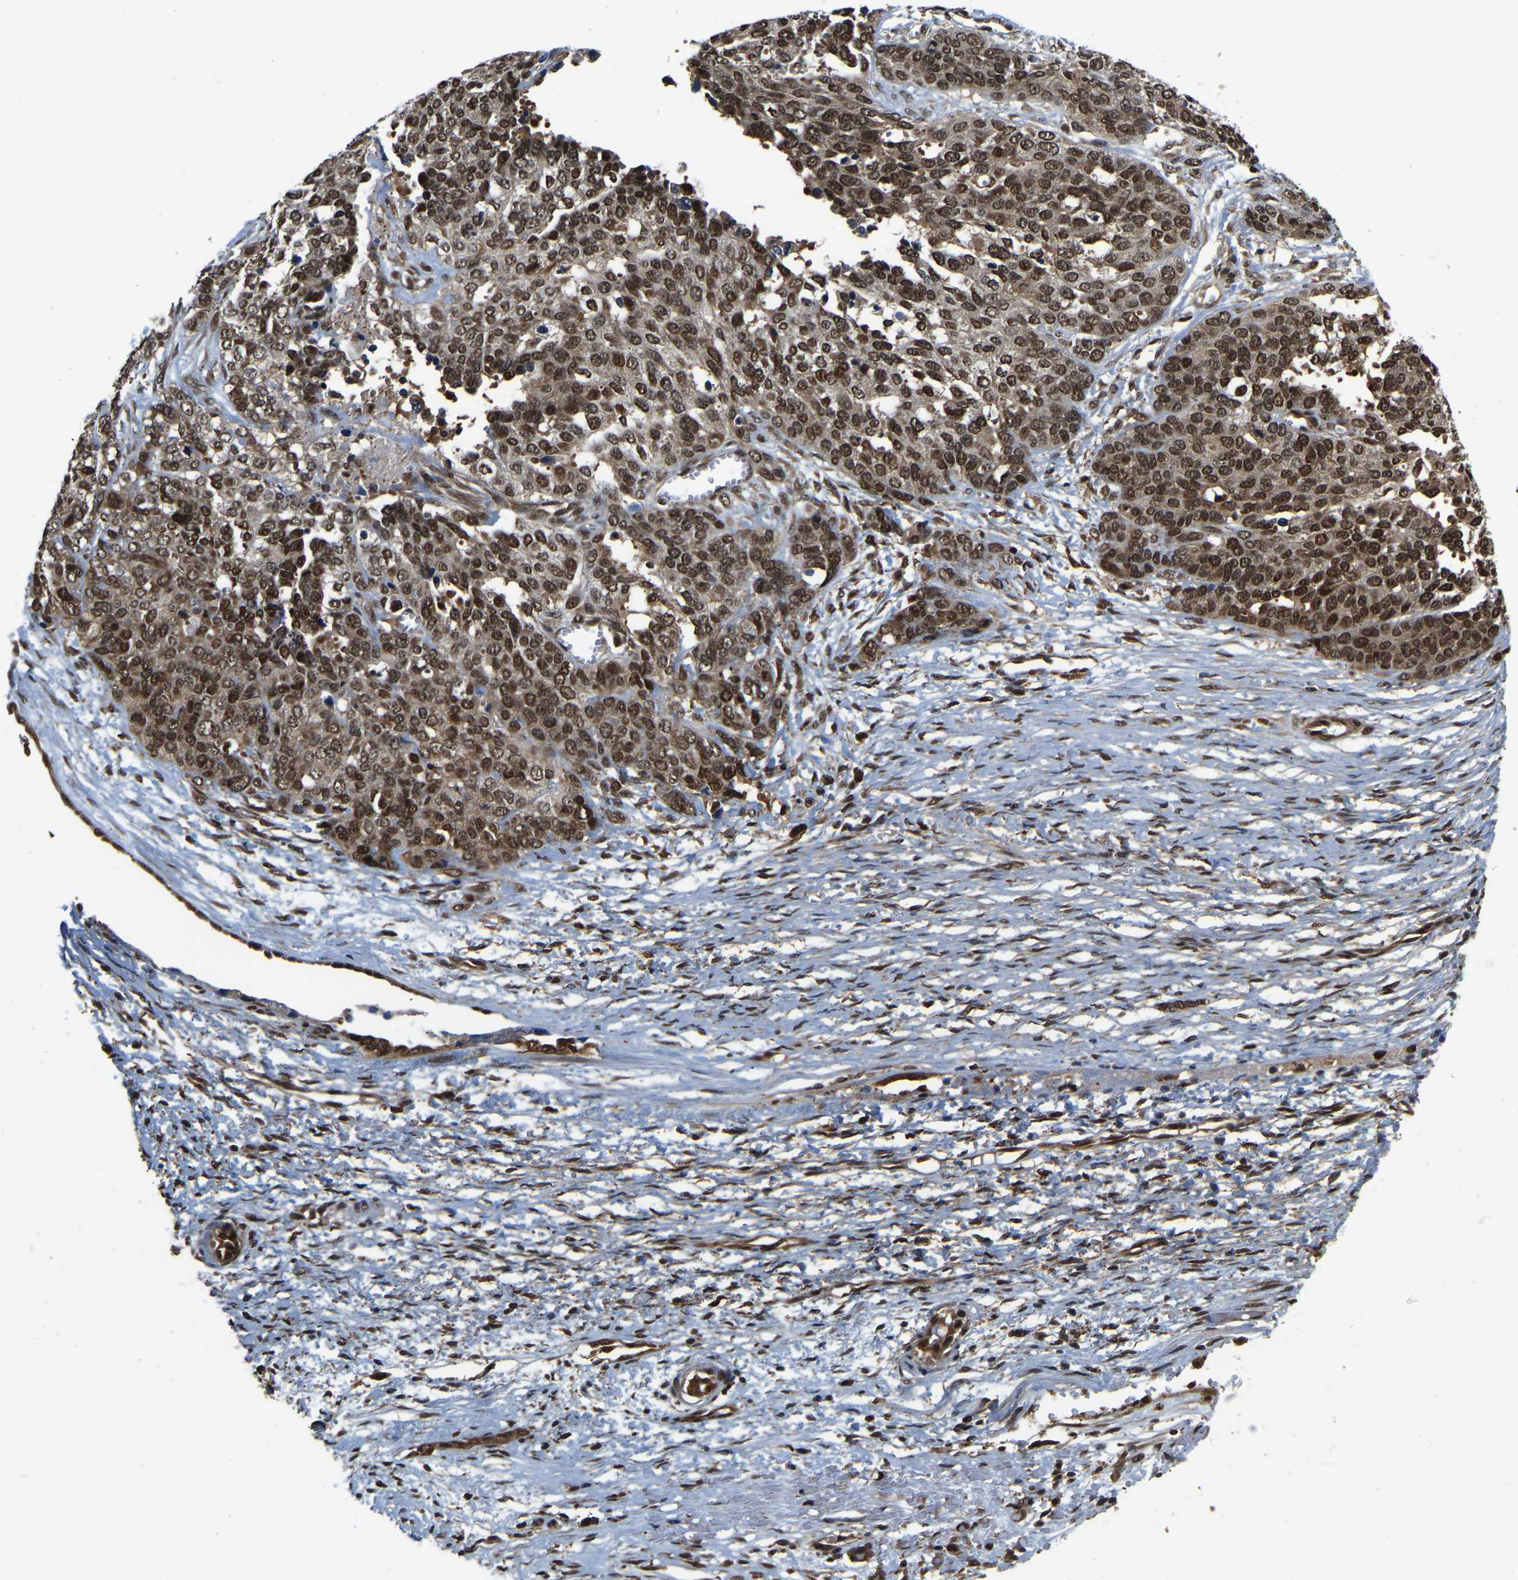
{"staining": {"intensity": "strong", "quantity": ">75%", "location": "cytoplasmic/membranous,nuclear"}, "tissue": "ovarian cancer", "cell_type": "Tumor cells", "image_type": "cancer", "snomed": [{"axis": "morphology", "description": "Cystadenocarcinoma, serous, NOS"}, {"axis": "topography", "description": "Ovary"}], "caption": "Immunohistochemical staining of ovarian cancer (serous cystadenocarcinoma) exhibits high levels of strong cytoplasmic/membranous and nuclear expression in about >75% of tumor cells. Nuclei are stained in blue.", "gene": "CIAO1", "patient": {"sex": "female", "age": 44}}